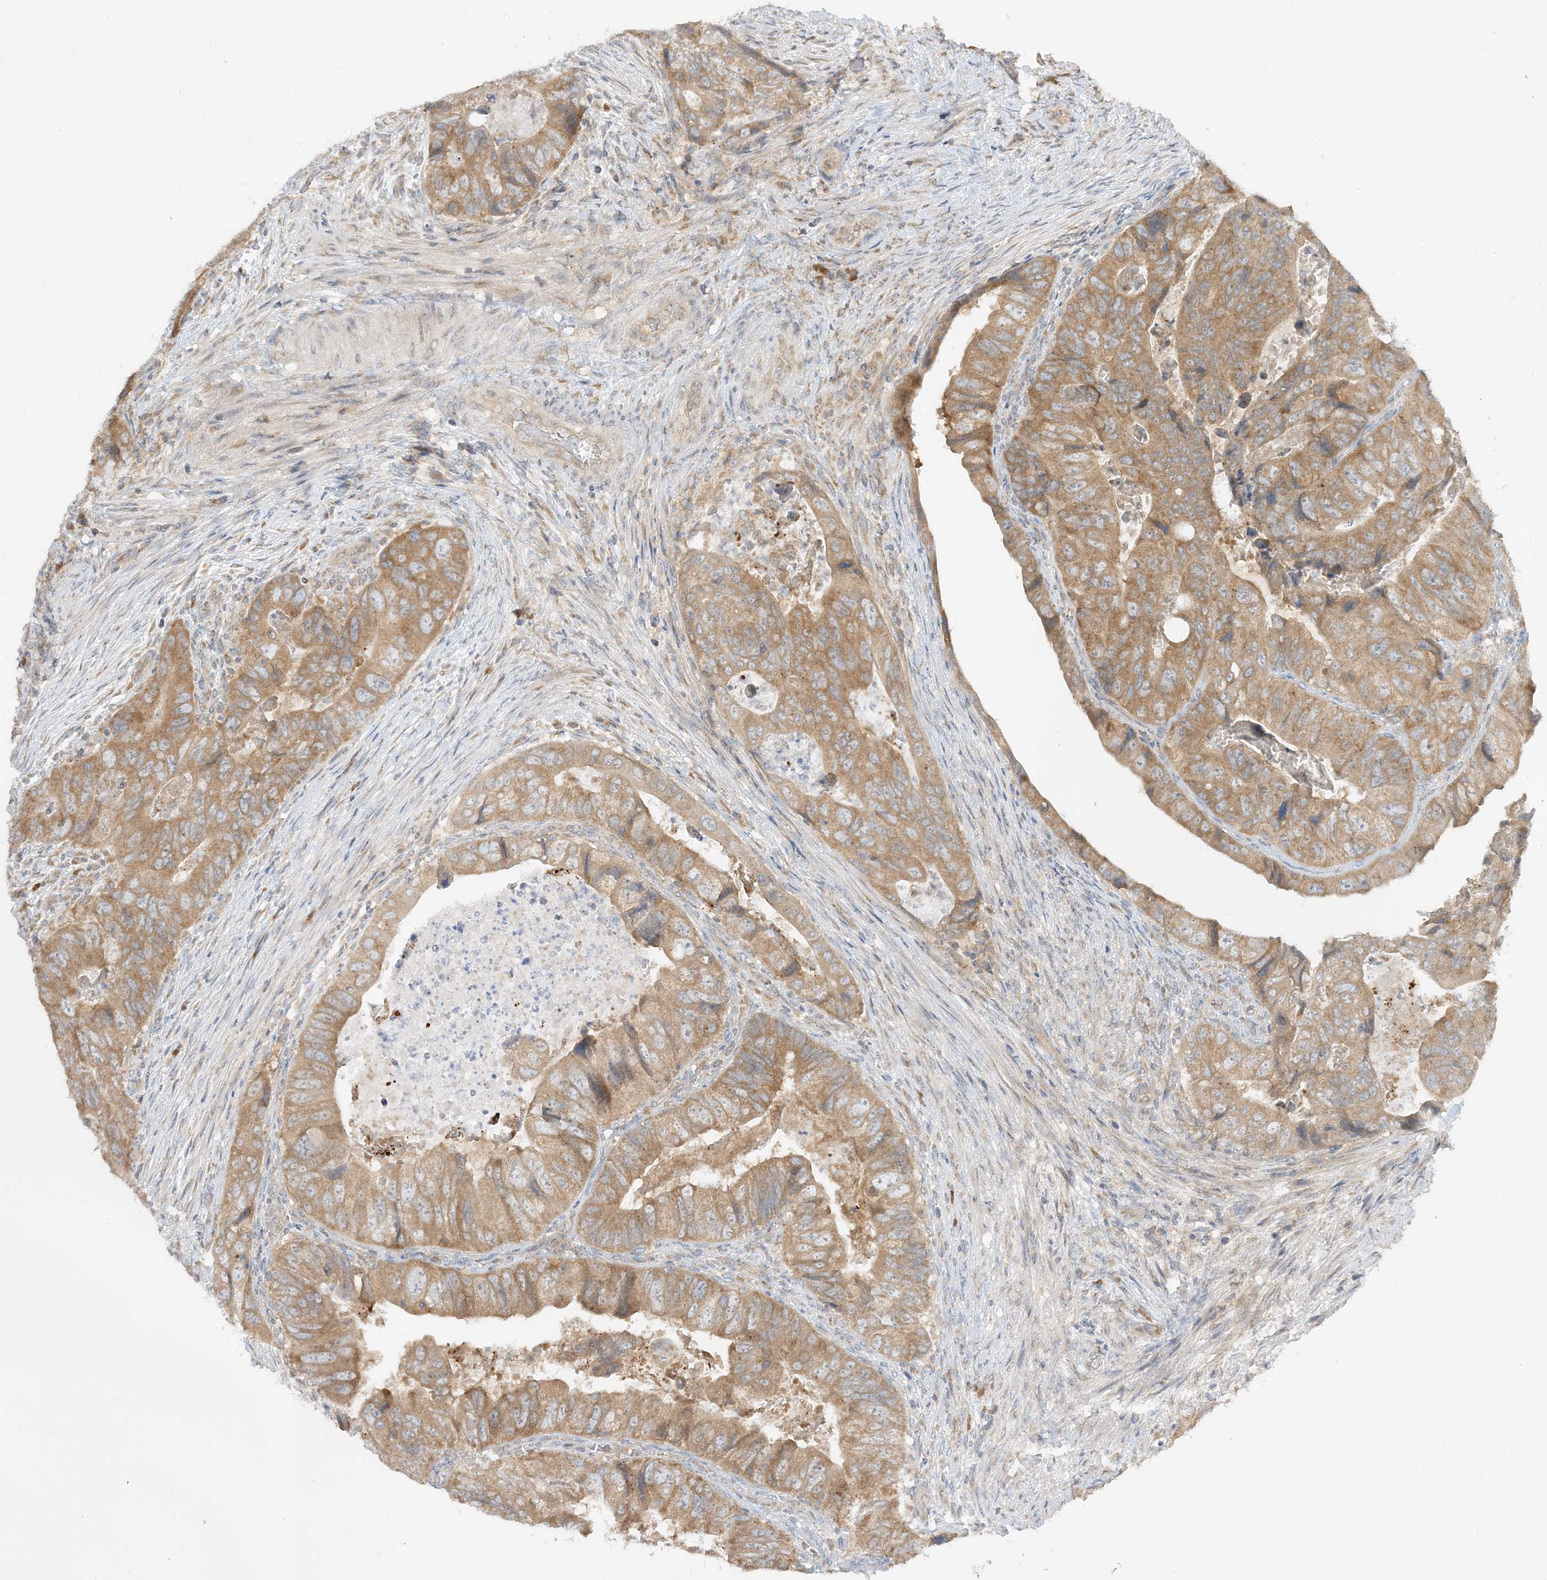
{"staining": {"intensity": "moderate", "quantity": ">75%", "location": "cytoplasmic/membranous"}, "tissue": "colorectal cancer", "cell_type": "Tumor cells", "image_type": "cancer", "snomed": [{"axis": "morphology", "description": "Adenocarcinoma, NOS"}, {"axis": "topography", "description": "Rectum"}], "caption": "Immunohistochemistry photomicrograph of human colorectal cancer stained for a protein (brown), which displays medium levels of moderate cytoplasmic/membranous staining in about >75% of tumor cells.", "gene": "RPP40", "patient": {"sex": "male", "age": 63}}